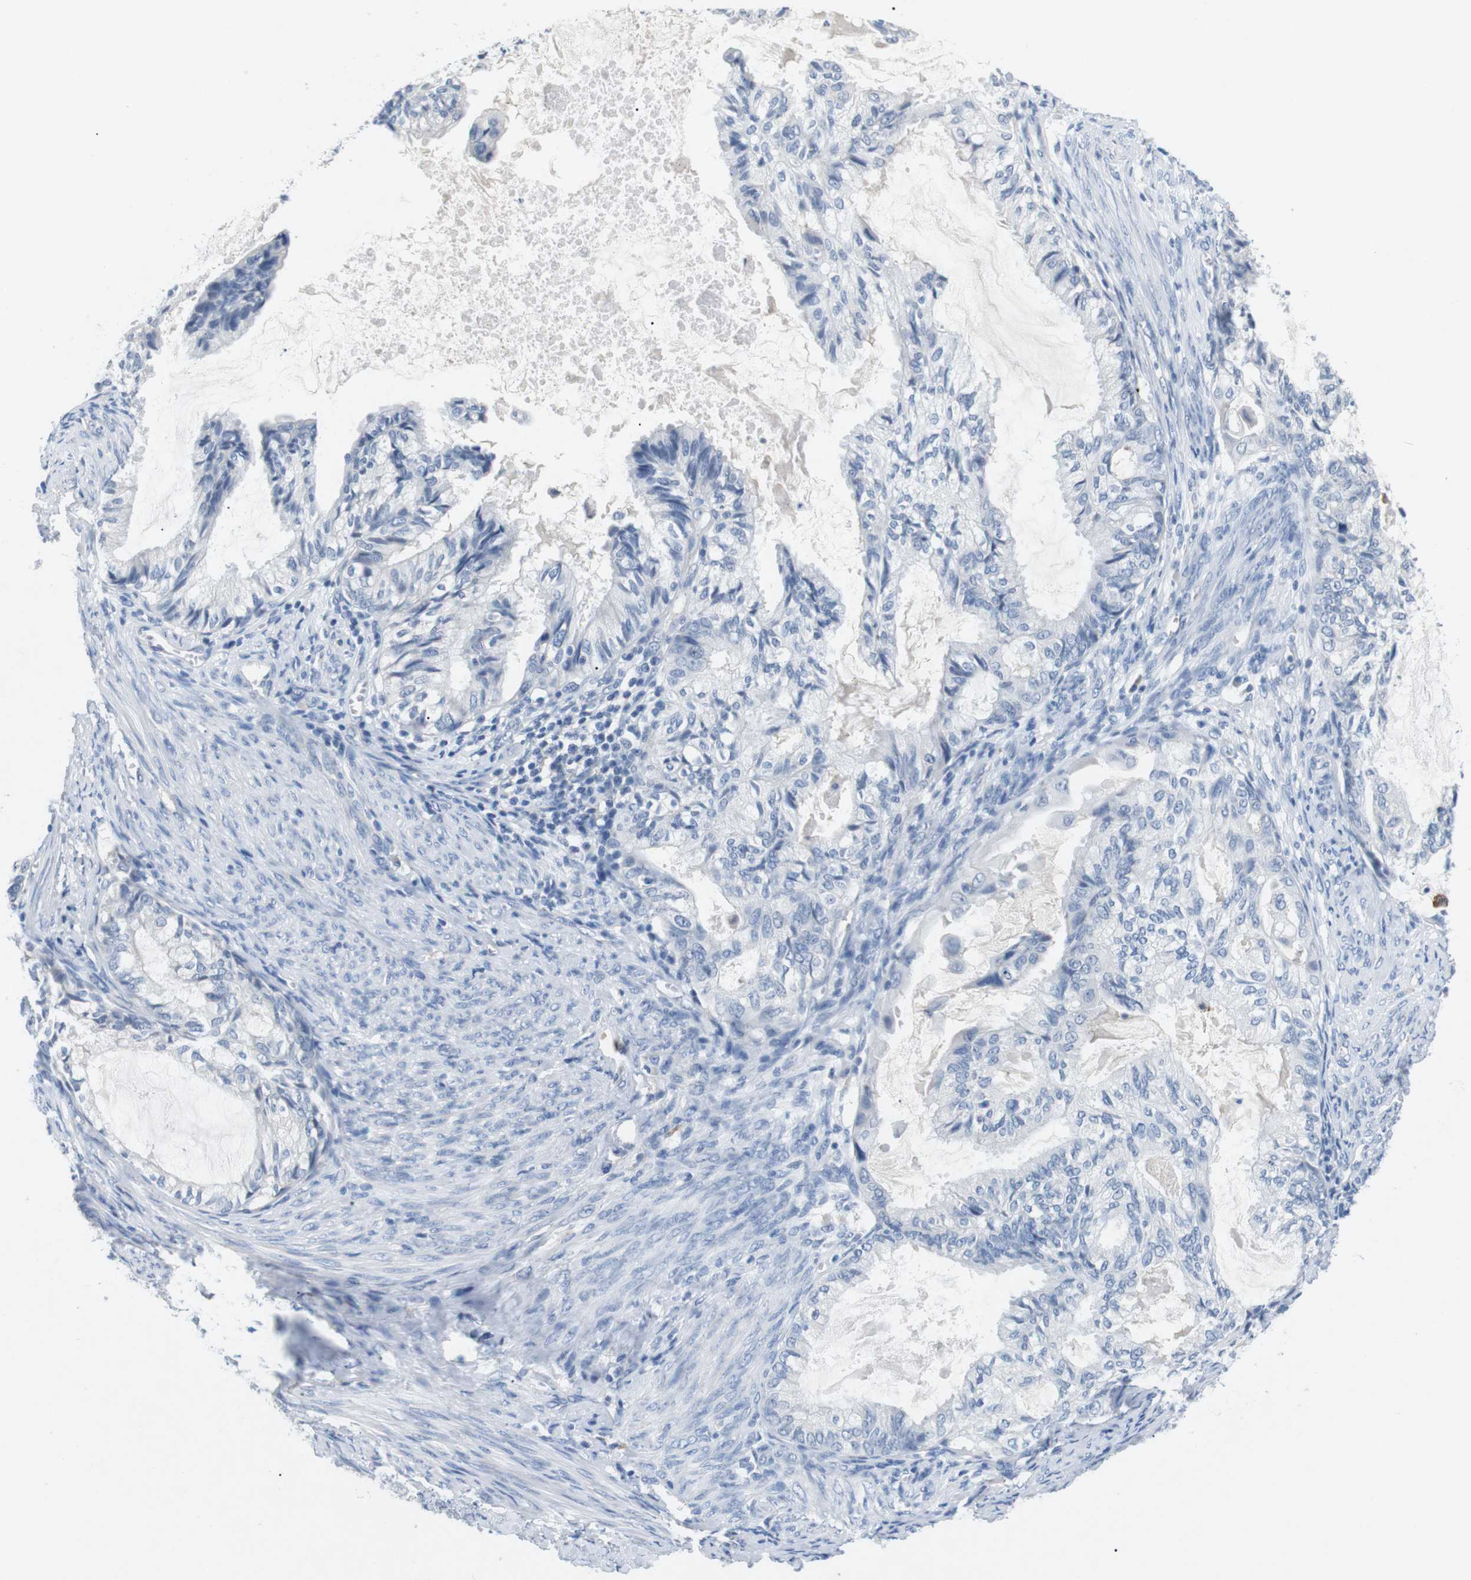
{"staining": {"intensity": "negative", "quantity": "none", "location": "none"}, "tissue": "cervical cancer", "cell_type": "Tumor cells", "image_type": "cancer", "snomed": [{"axis": "morphology", "description": "Normal tissue, NOS"}, {"axis": "morphology", "description": "Adenocarcinoma, NOS"}, {"axis": "topography", "description": "Cervix"}, {"axis": "topography", "description": "Endometrium"}], "caption": "IHC of human cervical cancer (adenocarcinoma) displays no expression in tumor cells.", "gene": "FCGRT", "patient": {"sex": "female", "age": 86}}